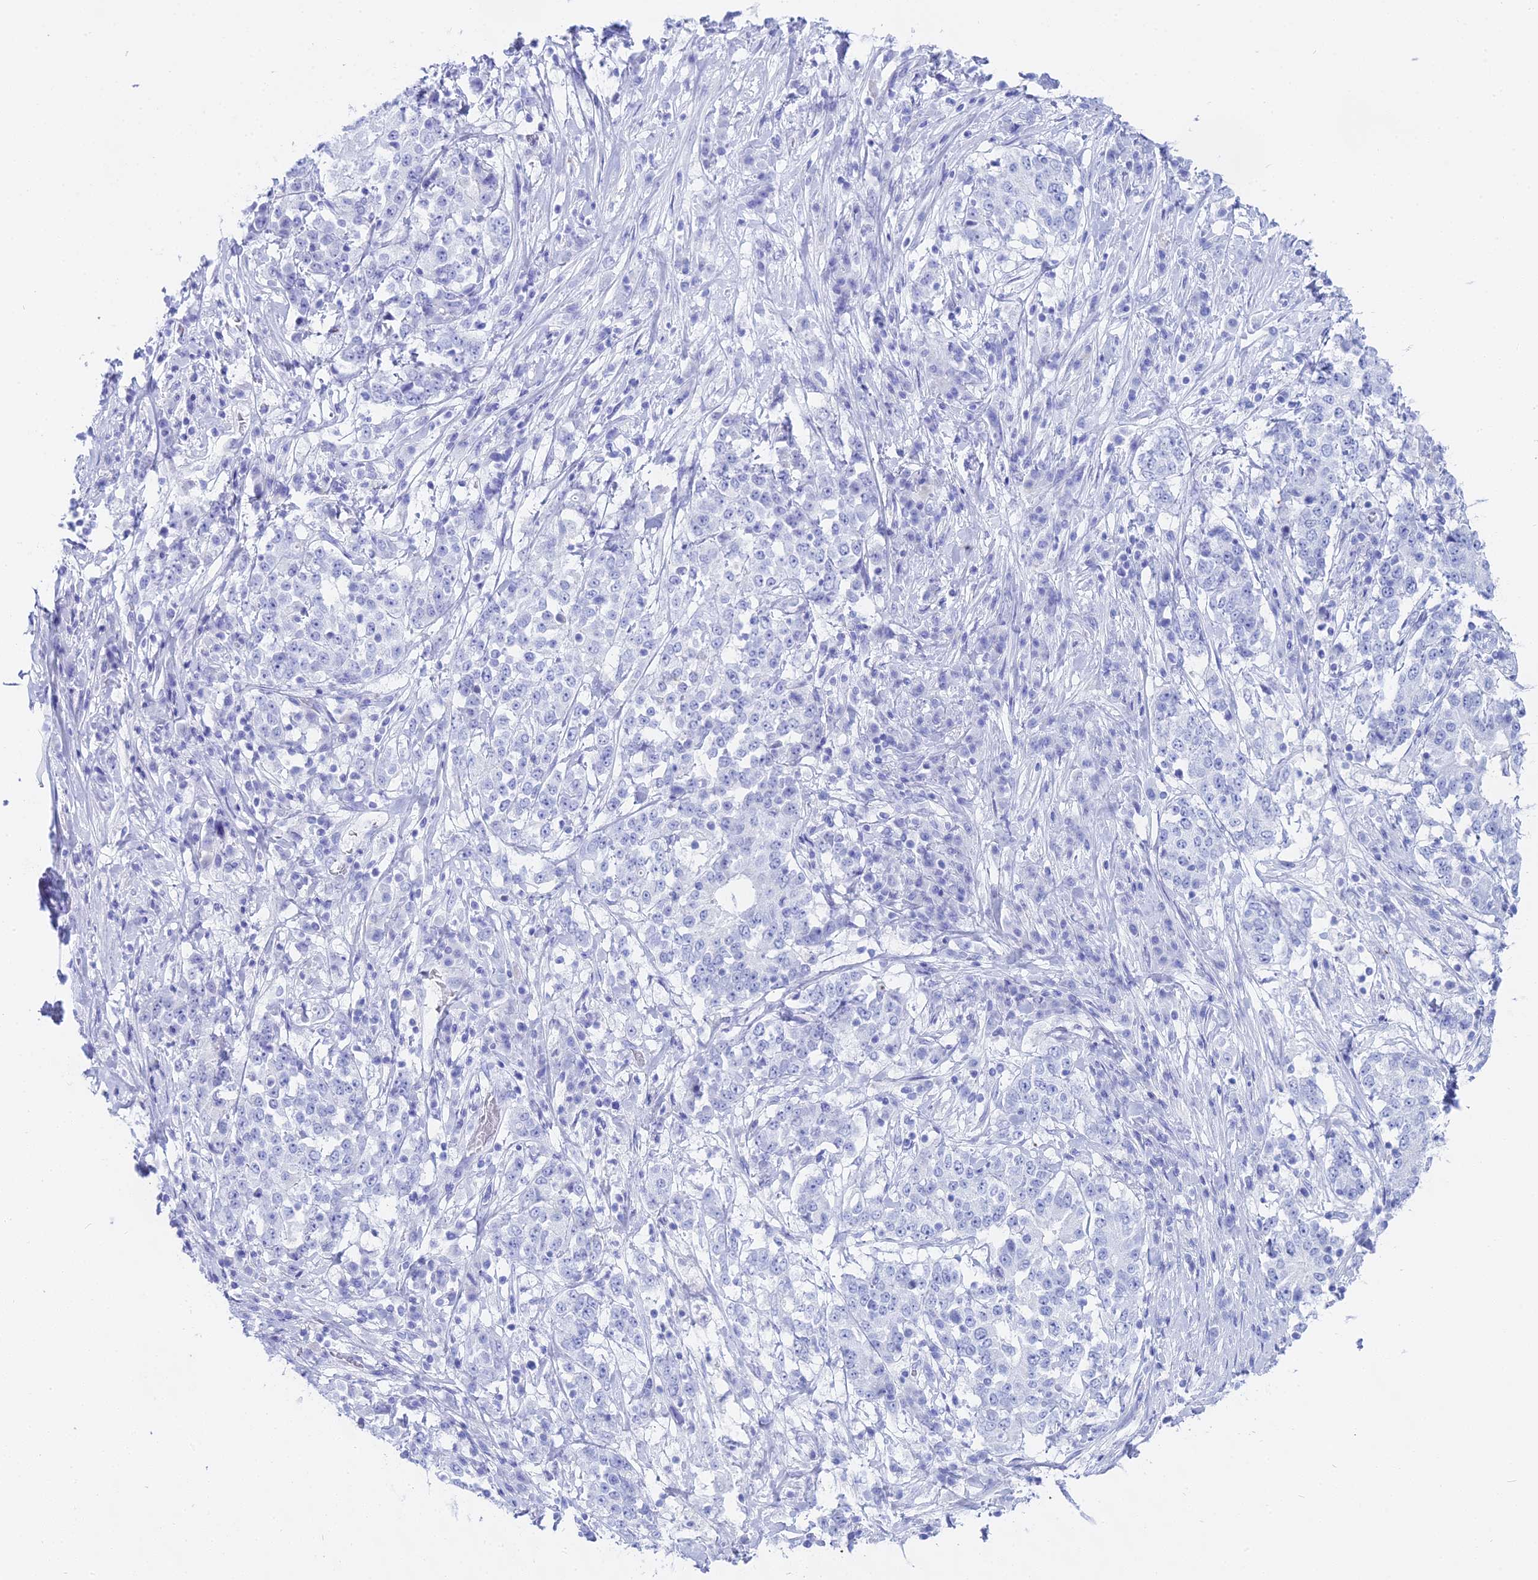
{"staining": {"intensity": "negative", "quantity": "none", "location": "none"}, "tissue": "stomach cancer", "cell_type": "Tumor cells", "image_type": "cancer", "snomed": [{"axis": "morphology", "description": "Adenocarcinoma, NOS"}, {"axis": "topography", "description": "Stomach"}], "caption": "Human stomach adenocarcinoma stained for a protein using immunohistochemistry demonstrates no positivity in tumor cells.", "gene": "CGB2", "patient": {"sex": "male", "age": 59}}